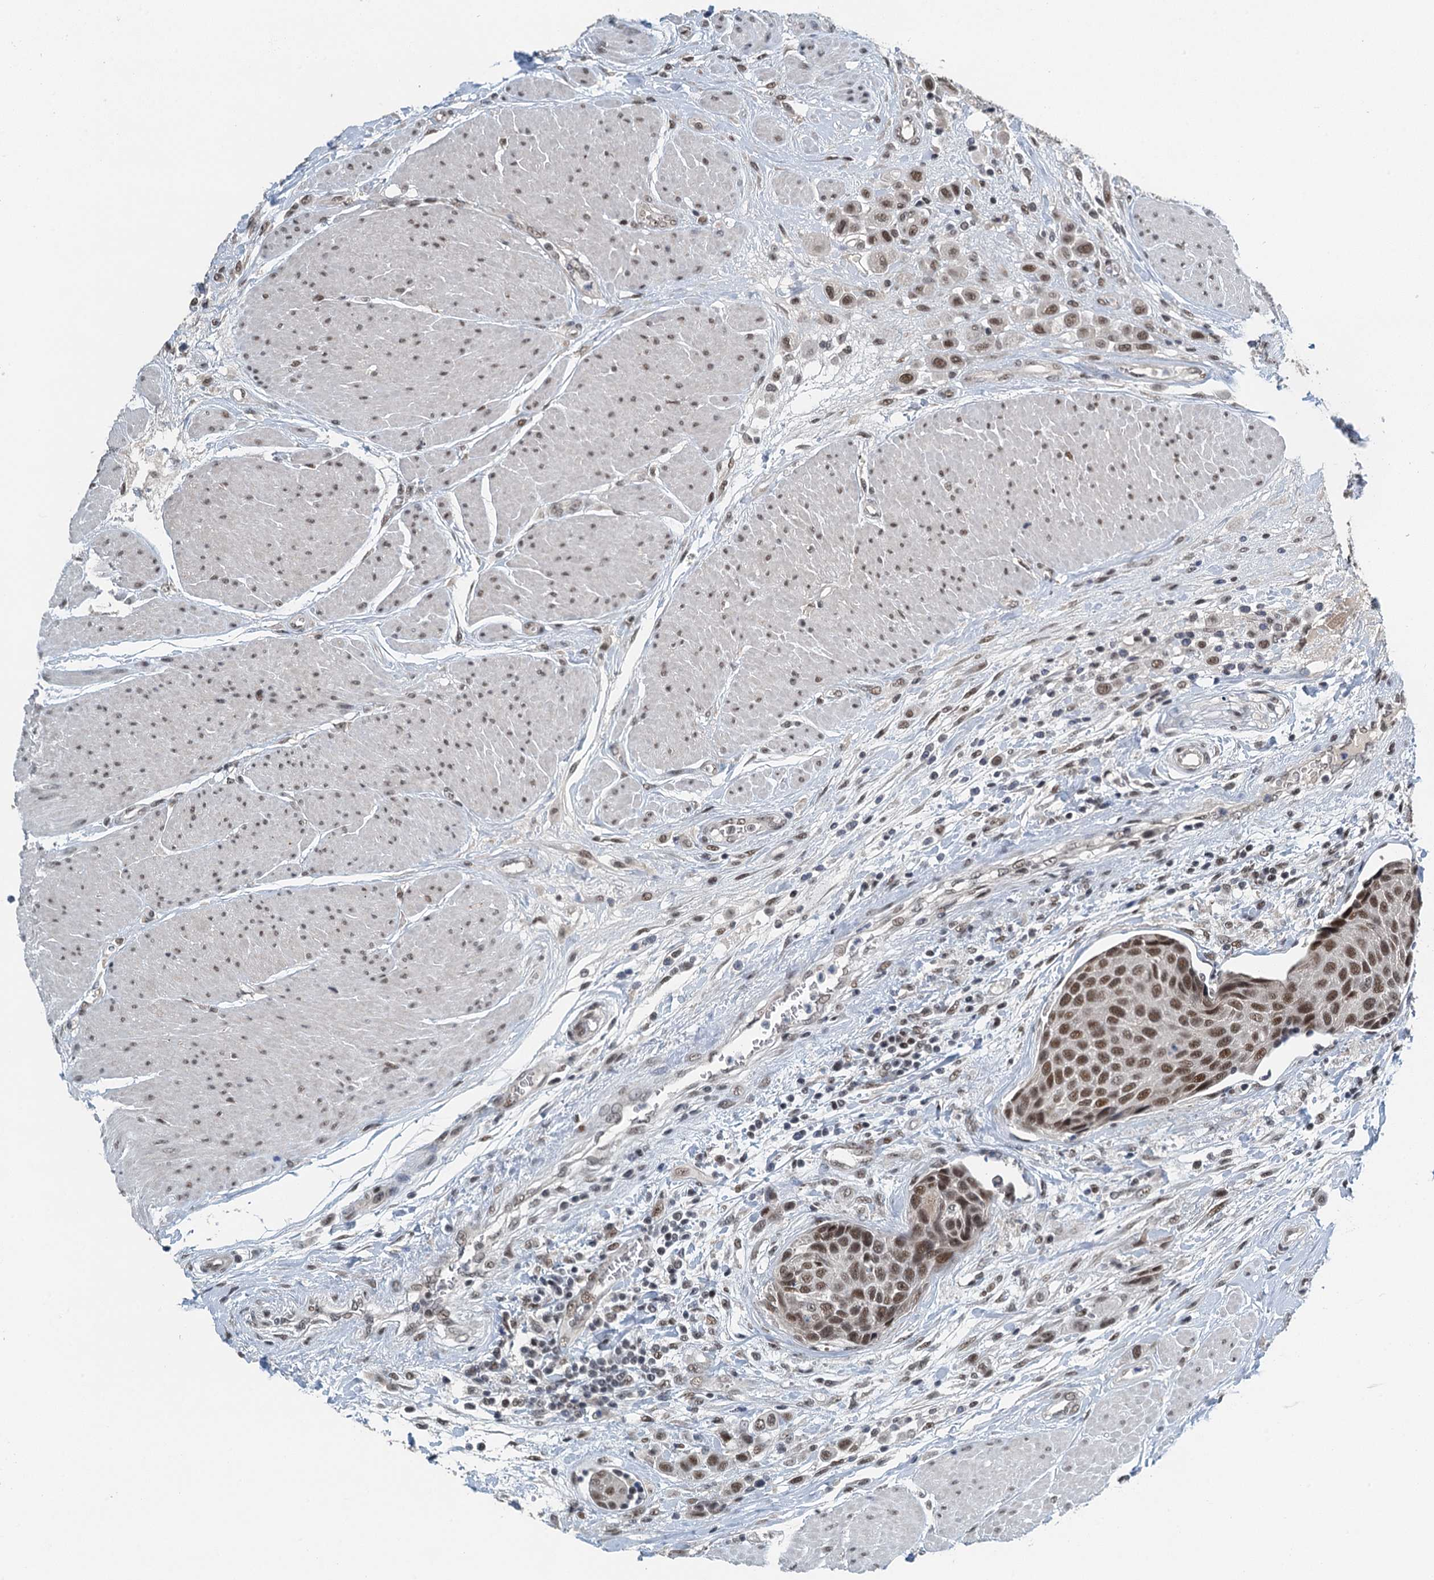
{"staining": {"intensity": "moderate", "quantity": ">75%", "location": "nuclear"}, "tissue": "urothelial cancer", "cell_type": "Tumor cells", "image_type": "cancer", "snomed": [{"axis": "morphology", "description": "Urothelial carcinoma, High grade"}, {"axis": "topography", "description": "Urinary bladder"}], "caption": "There is medium levels of moderate nuclear expression in tumor cells of urothelial carcinoma (high-grade), as demonstrated by immunohistochemical staining (brown color).", "gene": "MTA3", "patient": {"sex": "male", "age": 50}}